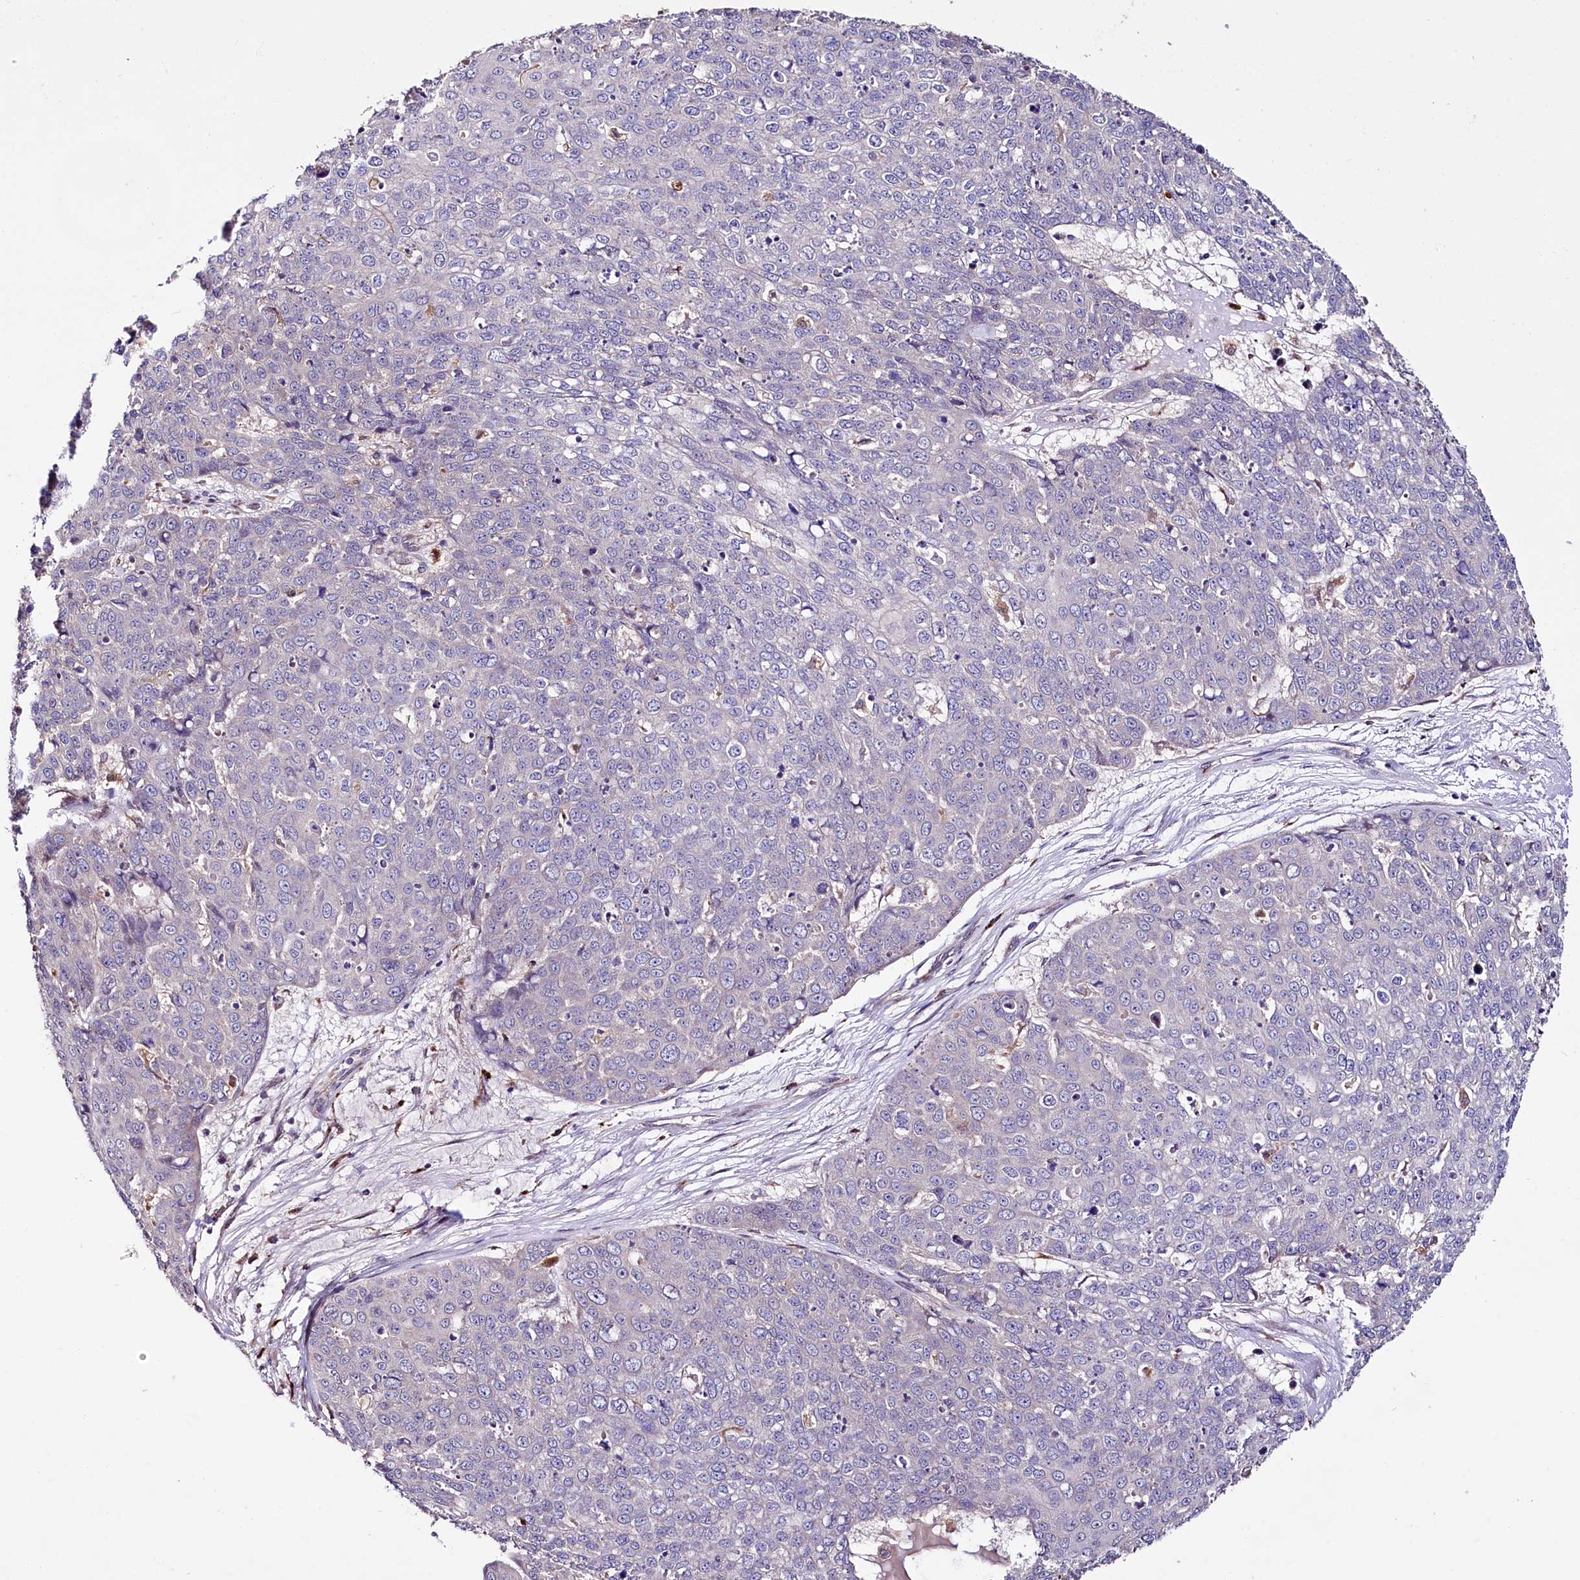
{"staining": {"intensity": "negative", "quantity": "none", "location": "none"}, "tissue": "skin cancer", "cell_type": "Tumor cells", "image_type": "cancer", "snomed": [{"axis": "morphology", "description": "Squamous cell carcinoma, NOS"}, {"axis": "topography", "description": "Skin"}], "caption": "This is an immunohistochemistry (IHC) image of skin cancer (squamous cell carcinoma). There is no expression in tumor cells.", "gene": "TTC12", "patient": {"sex": "male", "age": 71}}